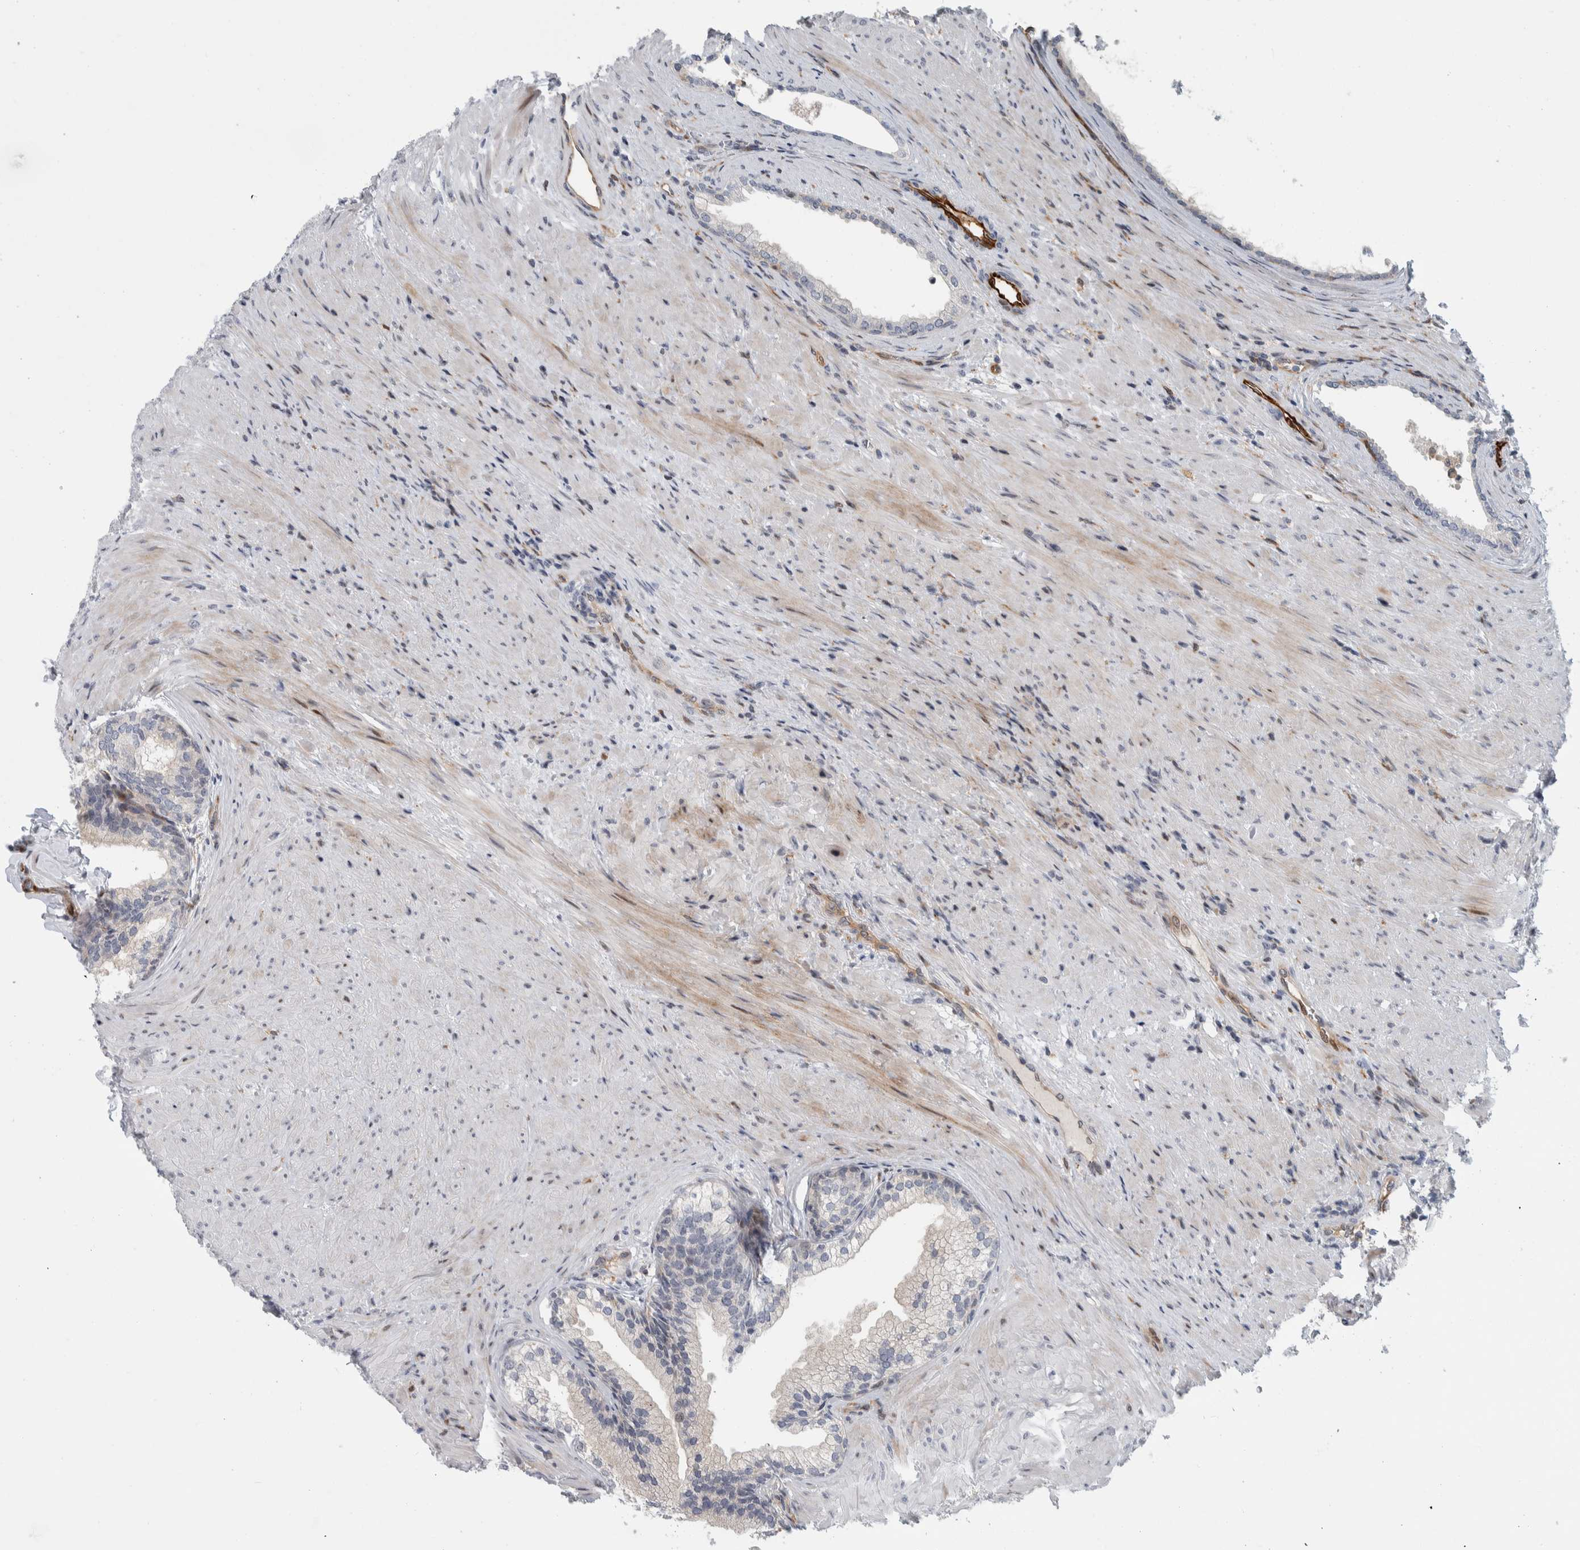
{"staining": {"intensity": "negative", "quantity": "none", "location": "none"}, "tissue": "prostate", "cell_type": "Glandular cells", "image_type": "normal", "snomed": [{"axis": "morphology", "description": "Normal tissue, NOS"}, {"axis": "topography", "description": "Prostate"}], "caption": "High power microscopy image of an immunohistochemistry image of unremarkable prostate, revealing no significant expression in glandular cells. Brightfield microscopy of immunohistochemistry (IHC) stained with DAB (3,3'-diaminobenzidine) (brown) and hematoxylin (blue), captured at high magnification.", "gene": "MSL1", "patient": {"sex": "male", "age": 76}}